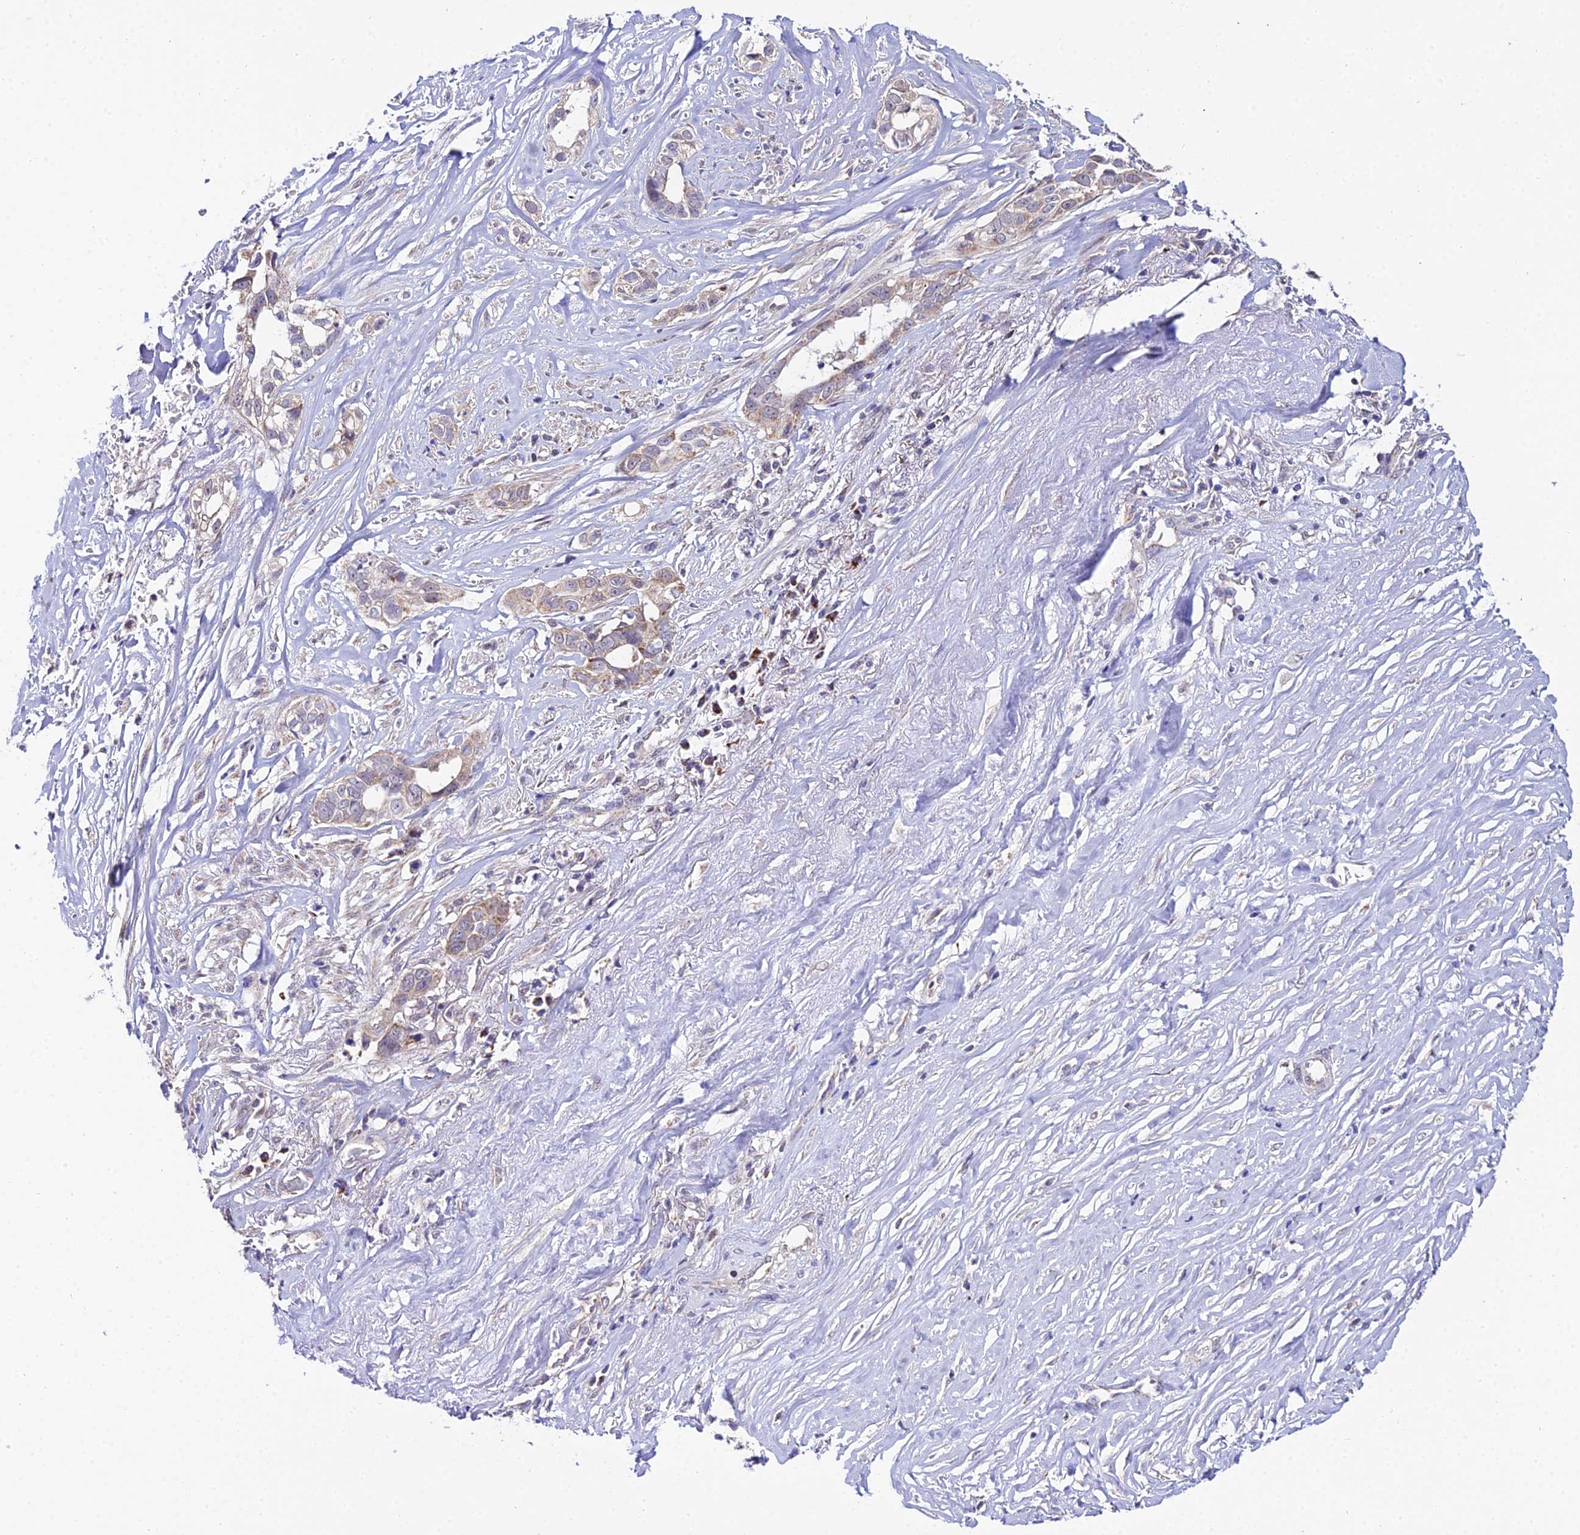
{"staining": {"intensity": "weak", "quantity": "25%-75%", "location": "cytoplasmic/membranous"}, "tissue": "liver cancer", "cell_type": "Tumor cells", "image_type": "cancer", "snomed": [{"axis": "morphology", "description": "Cholangiocarcinoma"}, {"axis": "topography", "description": "Liver"}], "caption": "Immunohistochemical staining of liver cholangiocarcinoma exhibits low levels of weak cytoplasmic/membranous protein staining in about 25%-75% of tumor cells.", "gene": "PSMD2", "patient": {"sex": "female", "age": 79}}